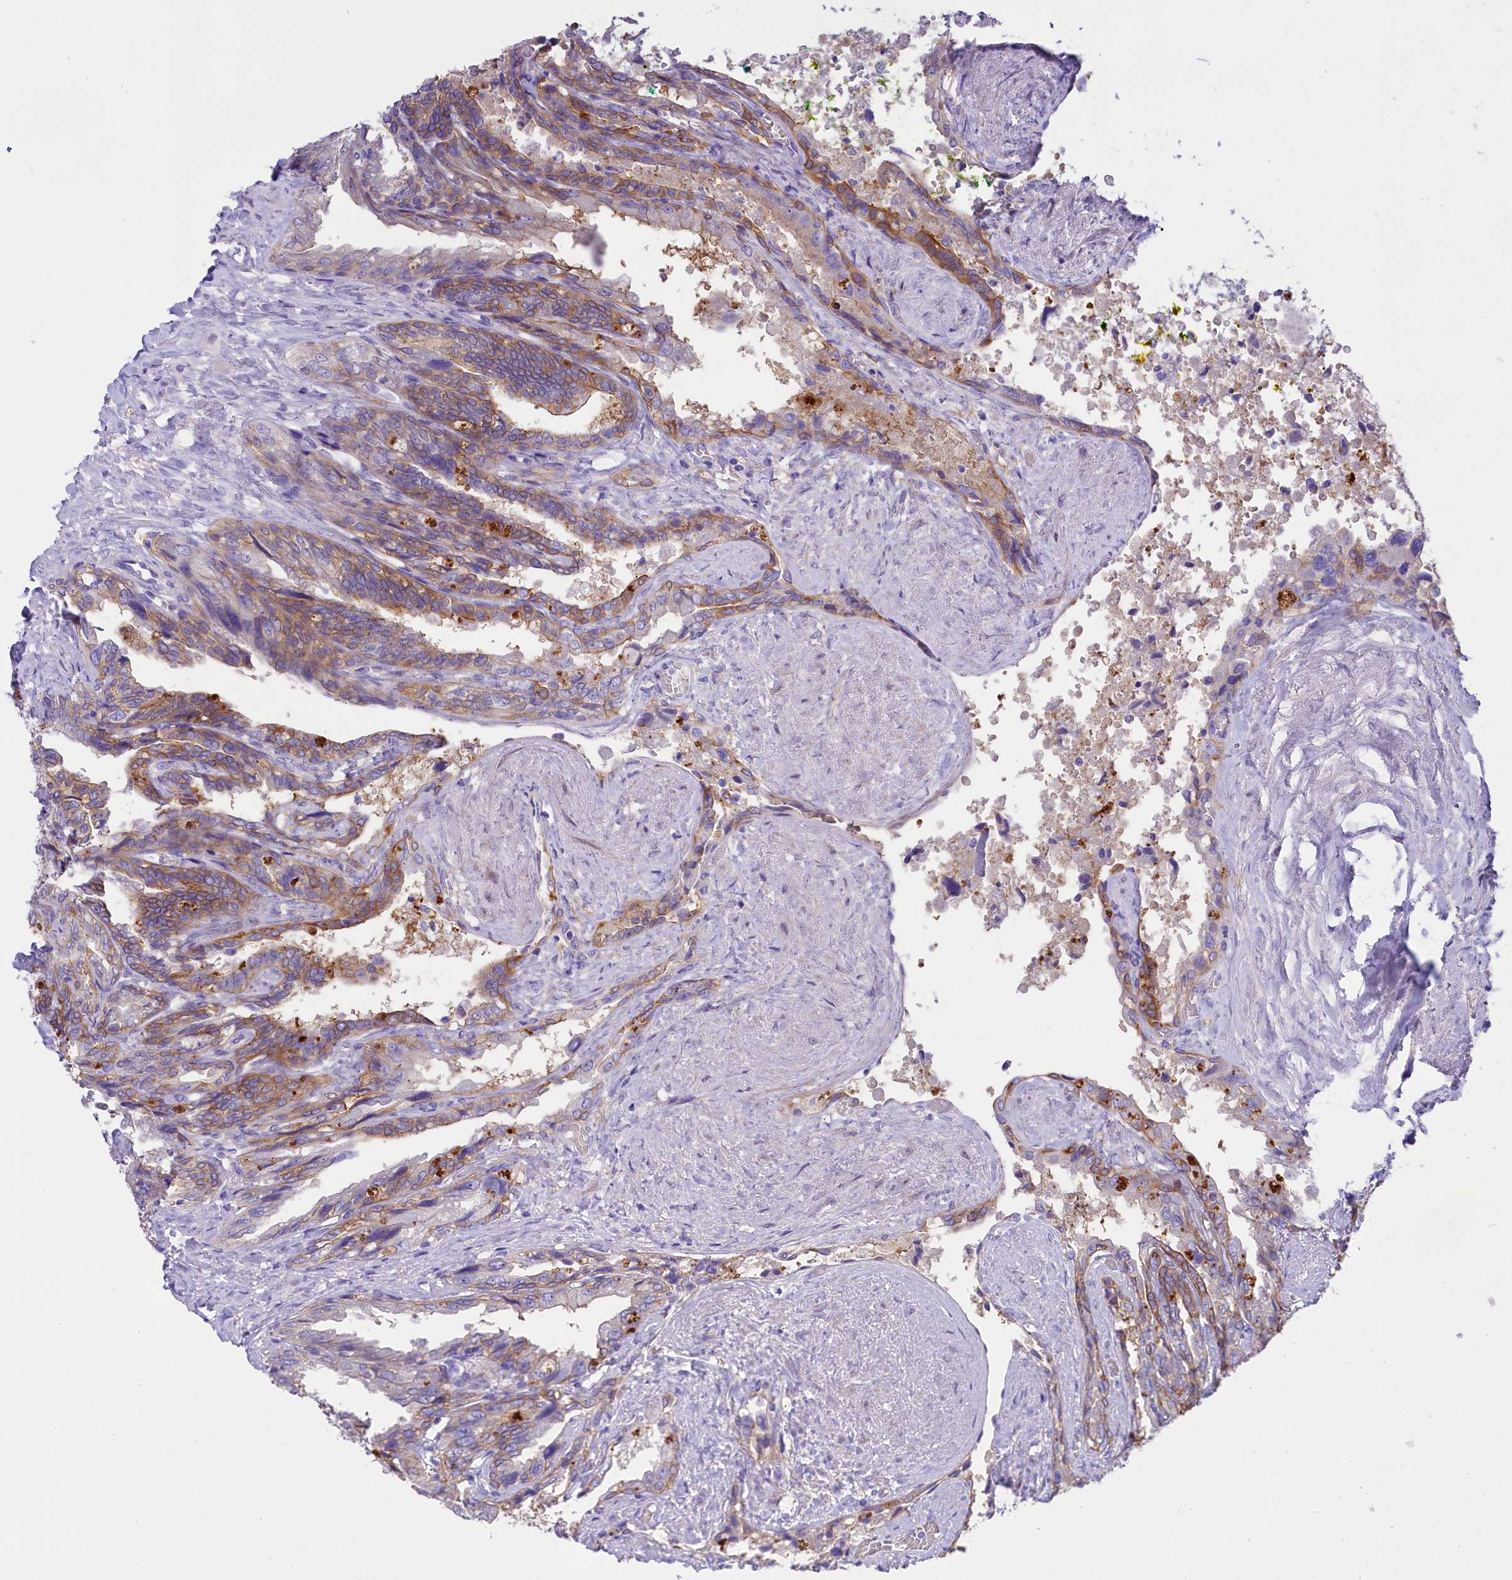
{"staining": {"intensity": "moderate", "quantity": "25%-75%", "location": "cytoplasmic/membranous"}, "tissue": "seminal vesicle", "cell_type": "Glandular cells", "image_type": "normal", "snomed": [{"axis": "morphology", "description": "Normal tissue, NOS"}, {"axis": "topography", "description": "Seminal veicle"}, {"axis": "topography", "description": "Peripheral nerve tissue"}], "caption": "The image demonstrates staining of normal seminal vesicle, revealing moderate cytoplasmic/membranous protein staining (brown color) within glandular cells. (DAB (3,3'-diaminobenzidine) IHC with brightfield microscopy, high magnification).", "gene": "PPP1R13L", "patient": {"sex": "male", "age": 60}}